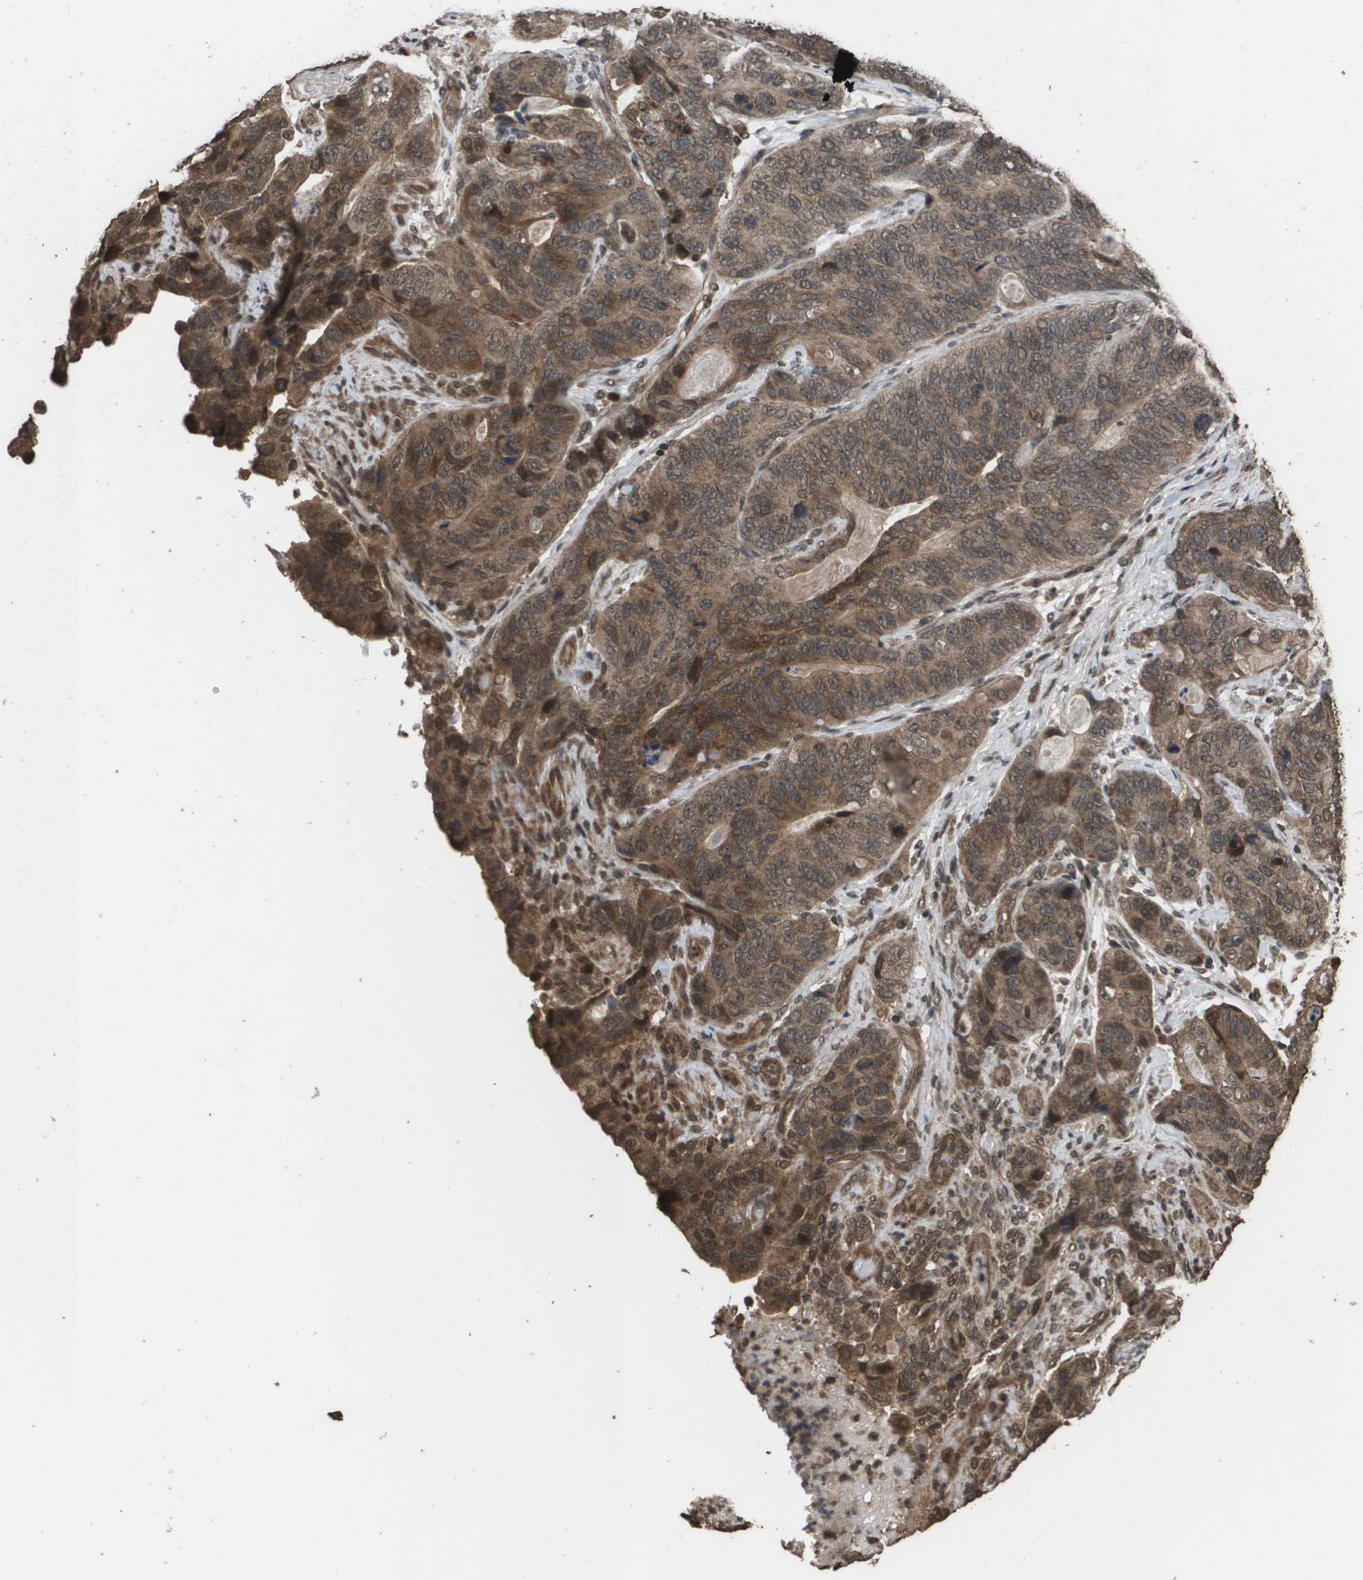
{"staining": {"intensity": "moderate", "quantity": ">75%", "location": "cytoplasmic/membranous"}, "tissue": "stomach cancer", "cell_type": "Tumor cells", "image_type": "cancer", "snomed": [{"axis": "morphology", "description": "Adenocarcinoma, NOS"}, {"axis": "topography", "description": "Stomach"}], "caption": "The histopathology image shows immunohistochemical staining of stomach cancer. There is moderate cytoplasmic/membranous staining is appreciated in about >75% of tumor cells. Immunohistochemistry (ihc) stains the protein in brown and the nuclei are stained blue.", "gene": "AXIN2", "patient": {"sex": "female", "age": 89}}